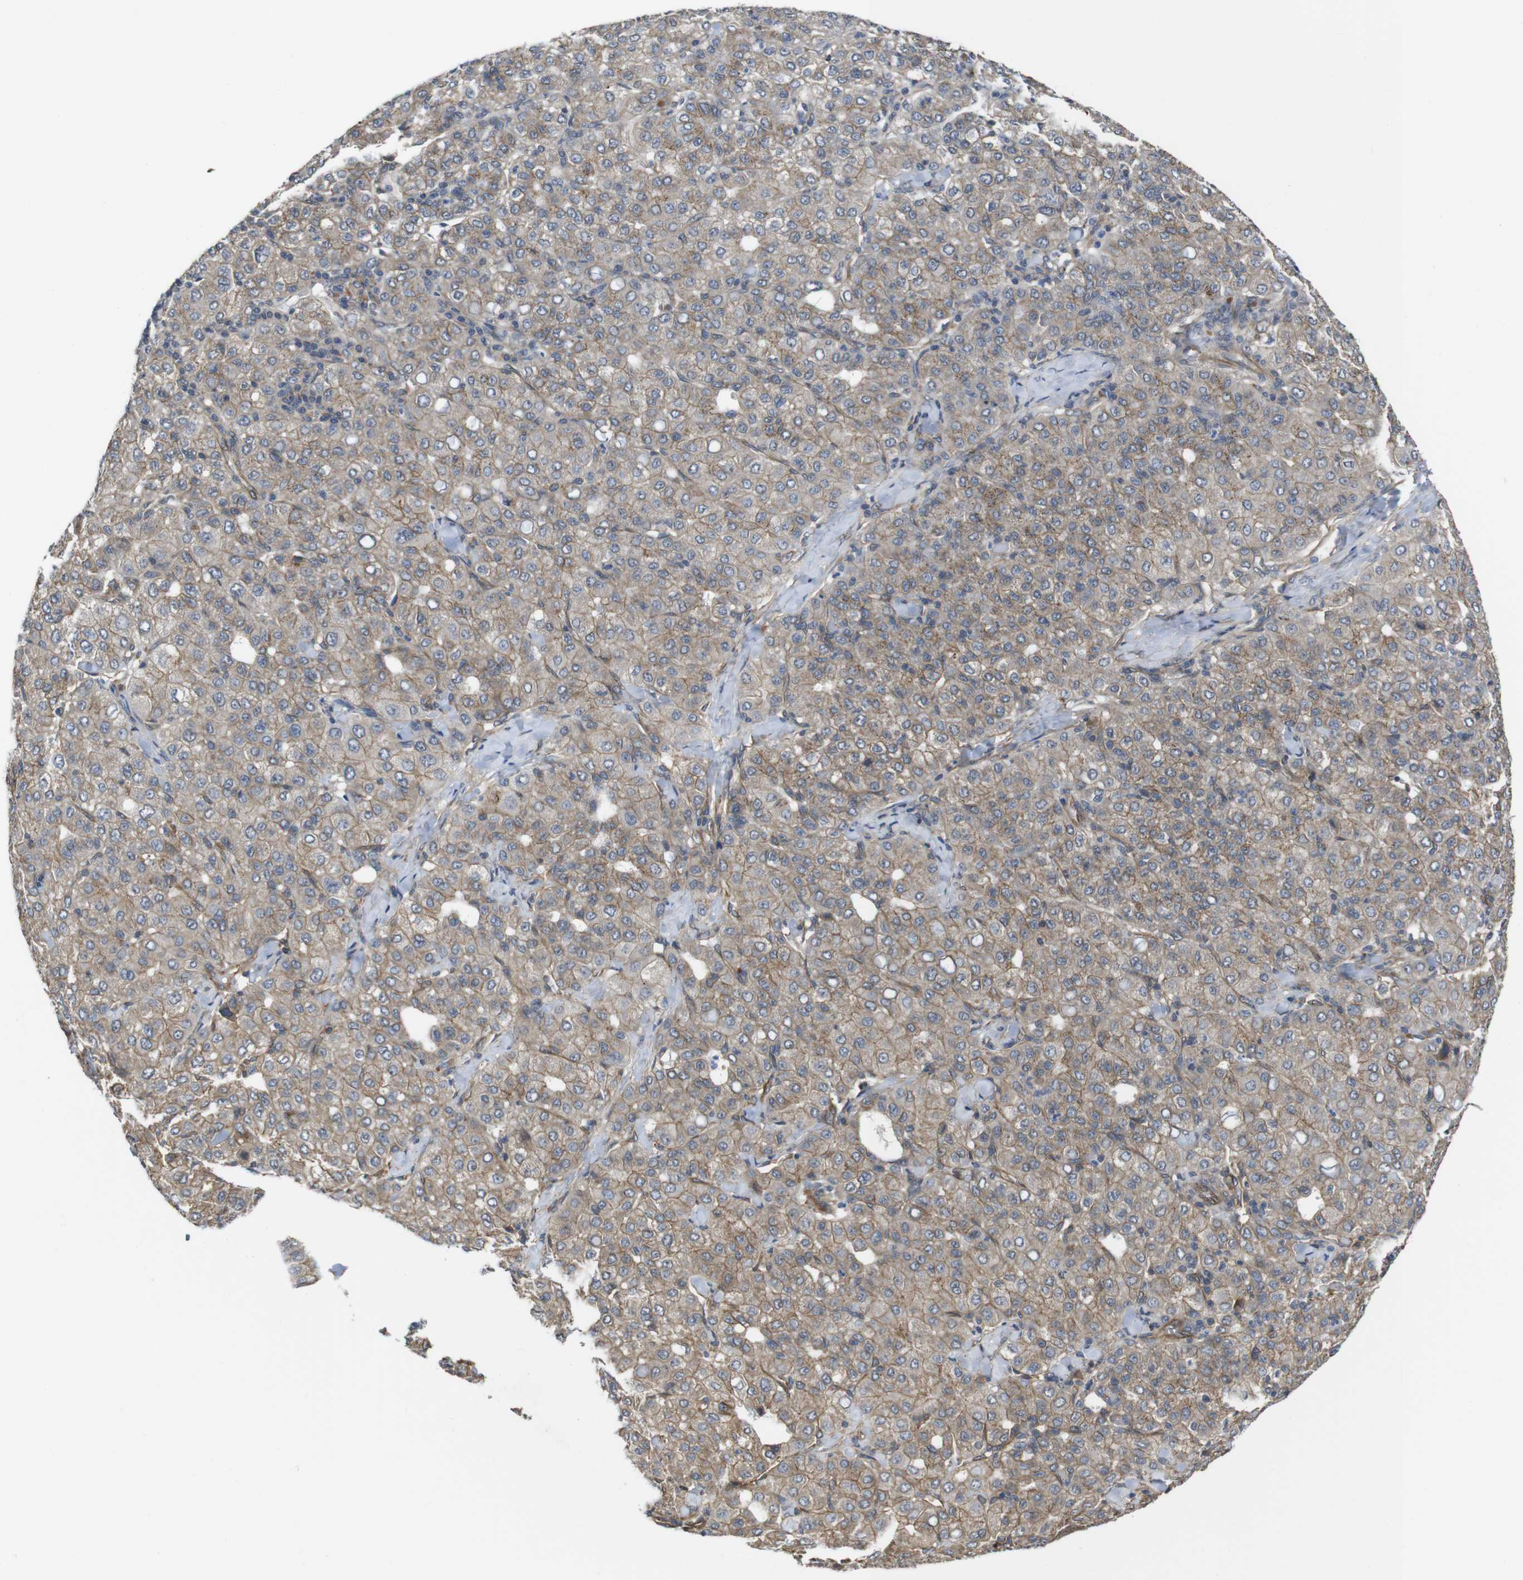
{"staining": {"intensity": "weak", "quantity": ">75%", "location": "cytoplasmic/membranous"}, "tissue": "liver cancer", "cell_type": "Tumor cells", "image_type": "cancer", "snomed": [{"axis": "morphology", "description": "Carcinoma, Hepatocellular, NOS"}, {"axis": "topography", "description": "Liver"}], "caption": "Hepatocellular carcinoma (liver) was stained to show a protein in brown. There is low levels of weak cytoplasmic/membranous expression in approximately >75% of tumor cells.", "gene": "ZDHHC5", "patient": {"sex": "male", "age": 65}}